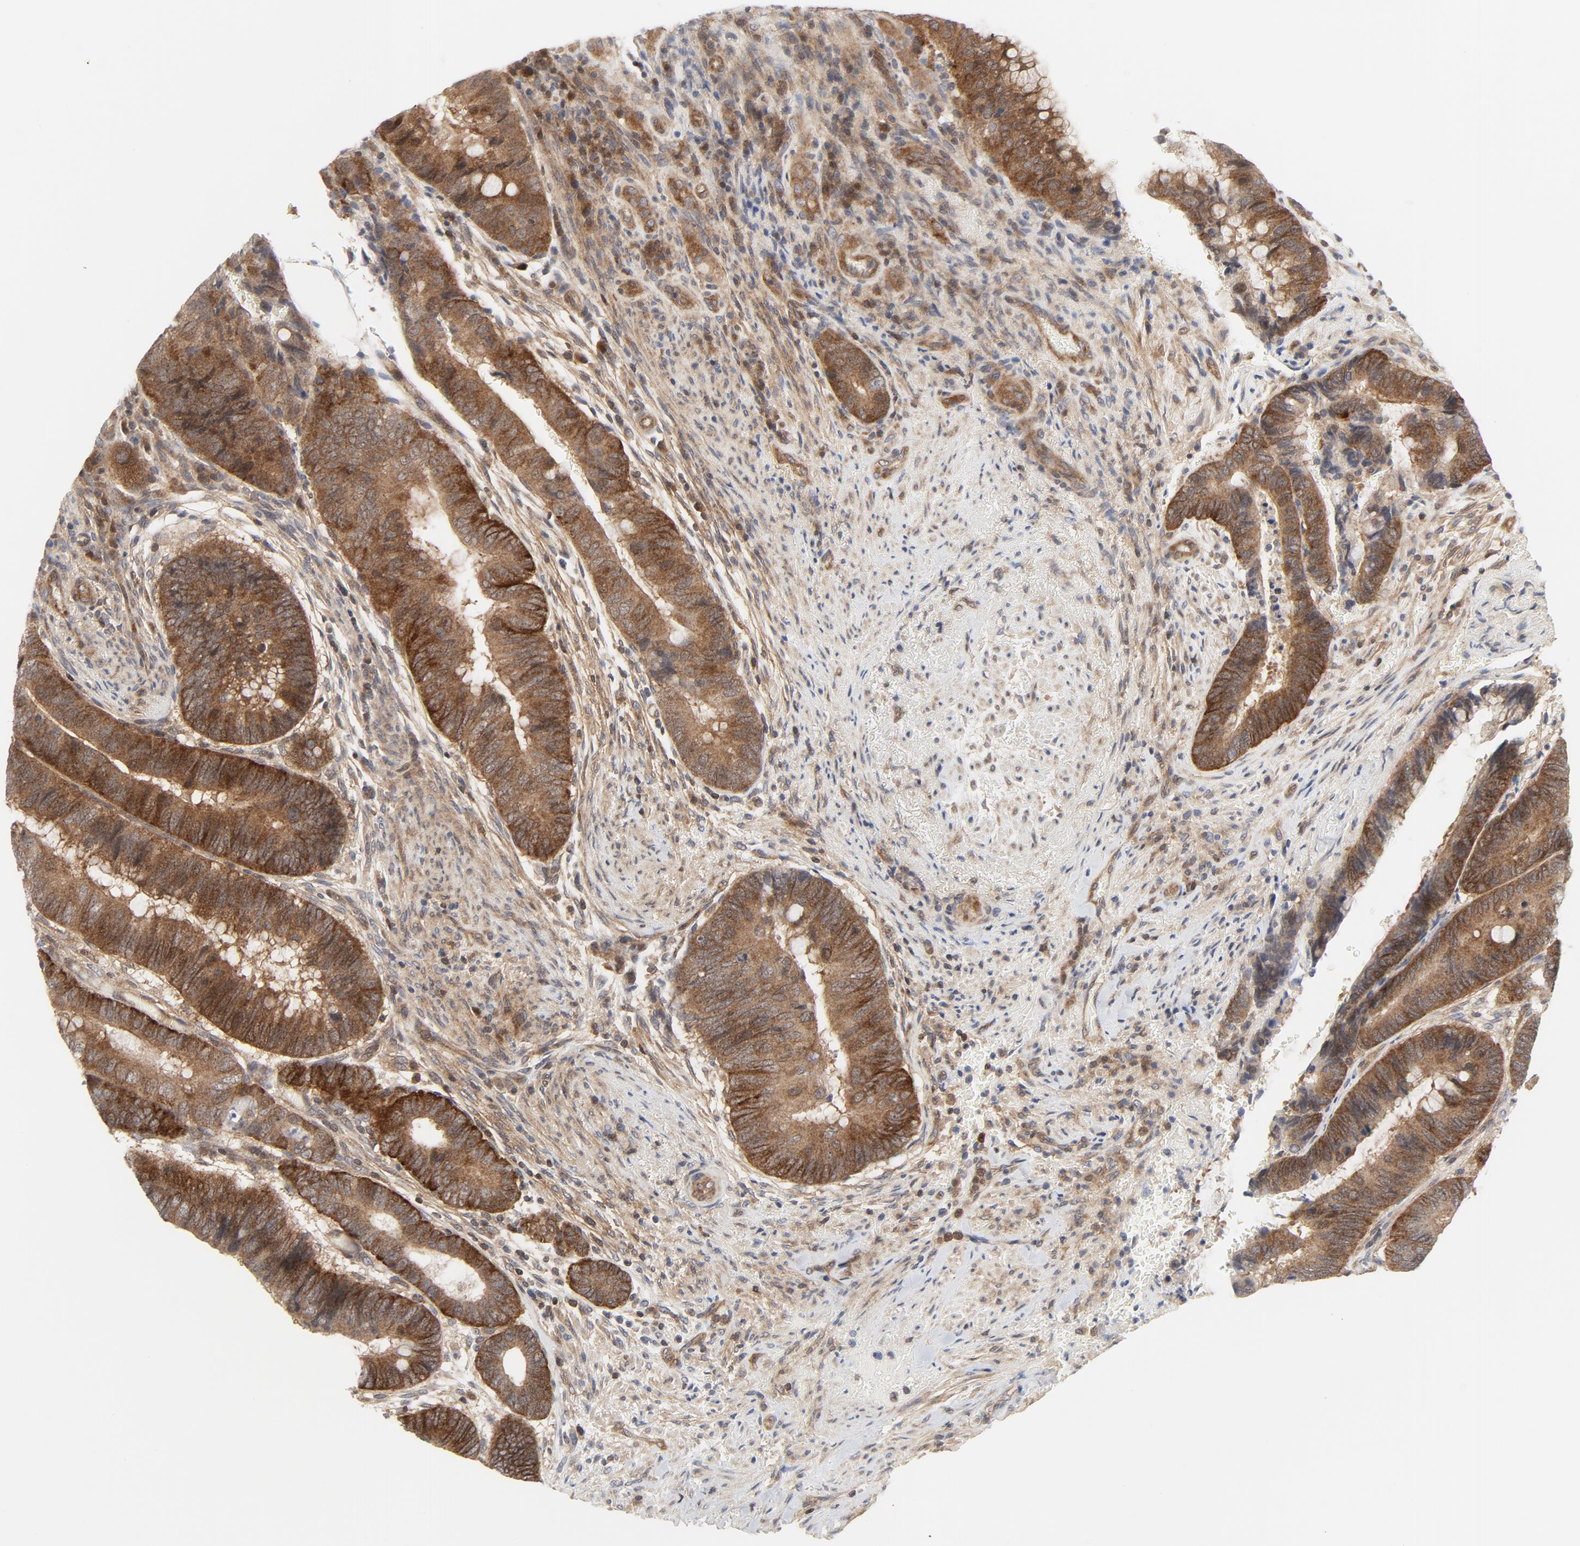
{"staining": {"intensity": "moderate", "quantity": ">75%", "location": "cytoplasmic/membranous"}, "tissue": "colorectal cancer", "cell_type": "Tumor cells", "image_type": "cancer", "snomed": [{"axis": "morphology", "description": "Normal tissue, NOS"}, {"axis": "morphology", "description": "Adenocarcinoma, NOS"}, {"axis": "topography", "description": "Rectum"}], "caption": "DAB immunohistochemical staining of human colorectal cancer displays moderate cytoplasmic/membranous protein staining in about >75% of tumor cells. (brown staining indicates protein expression, while blue staining denotes nuclei).", "gene": "MAP2K7", "patient": {"sex": "male", "age": 92}}